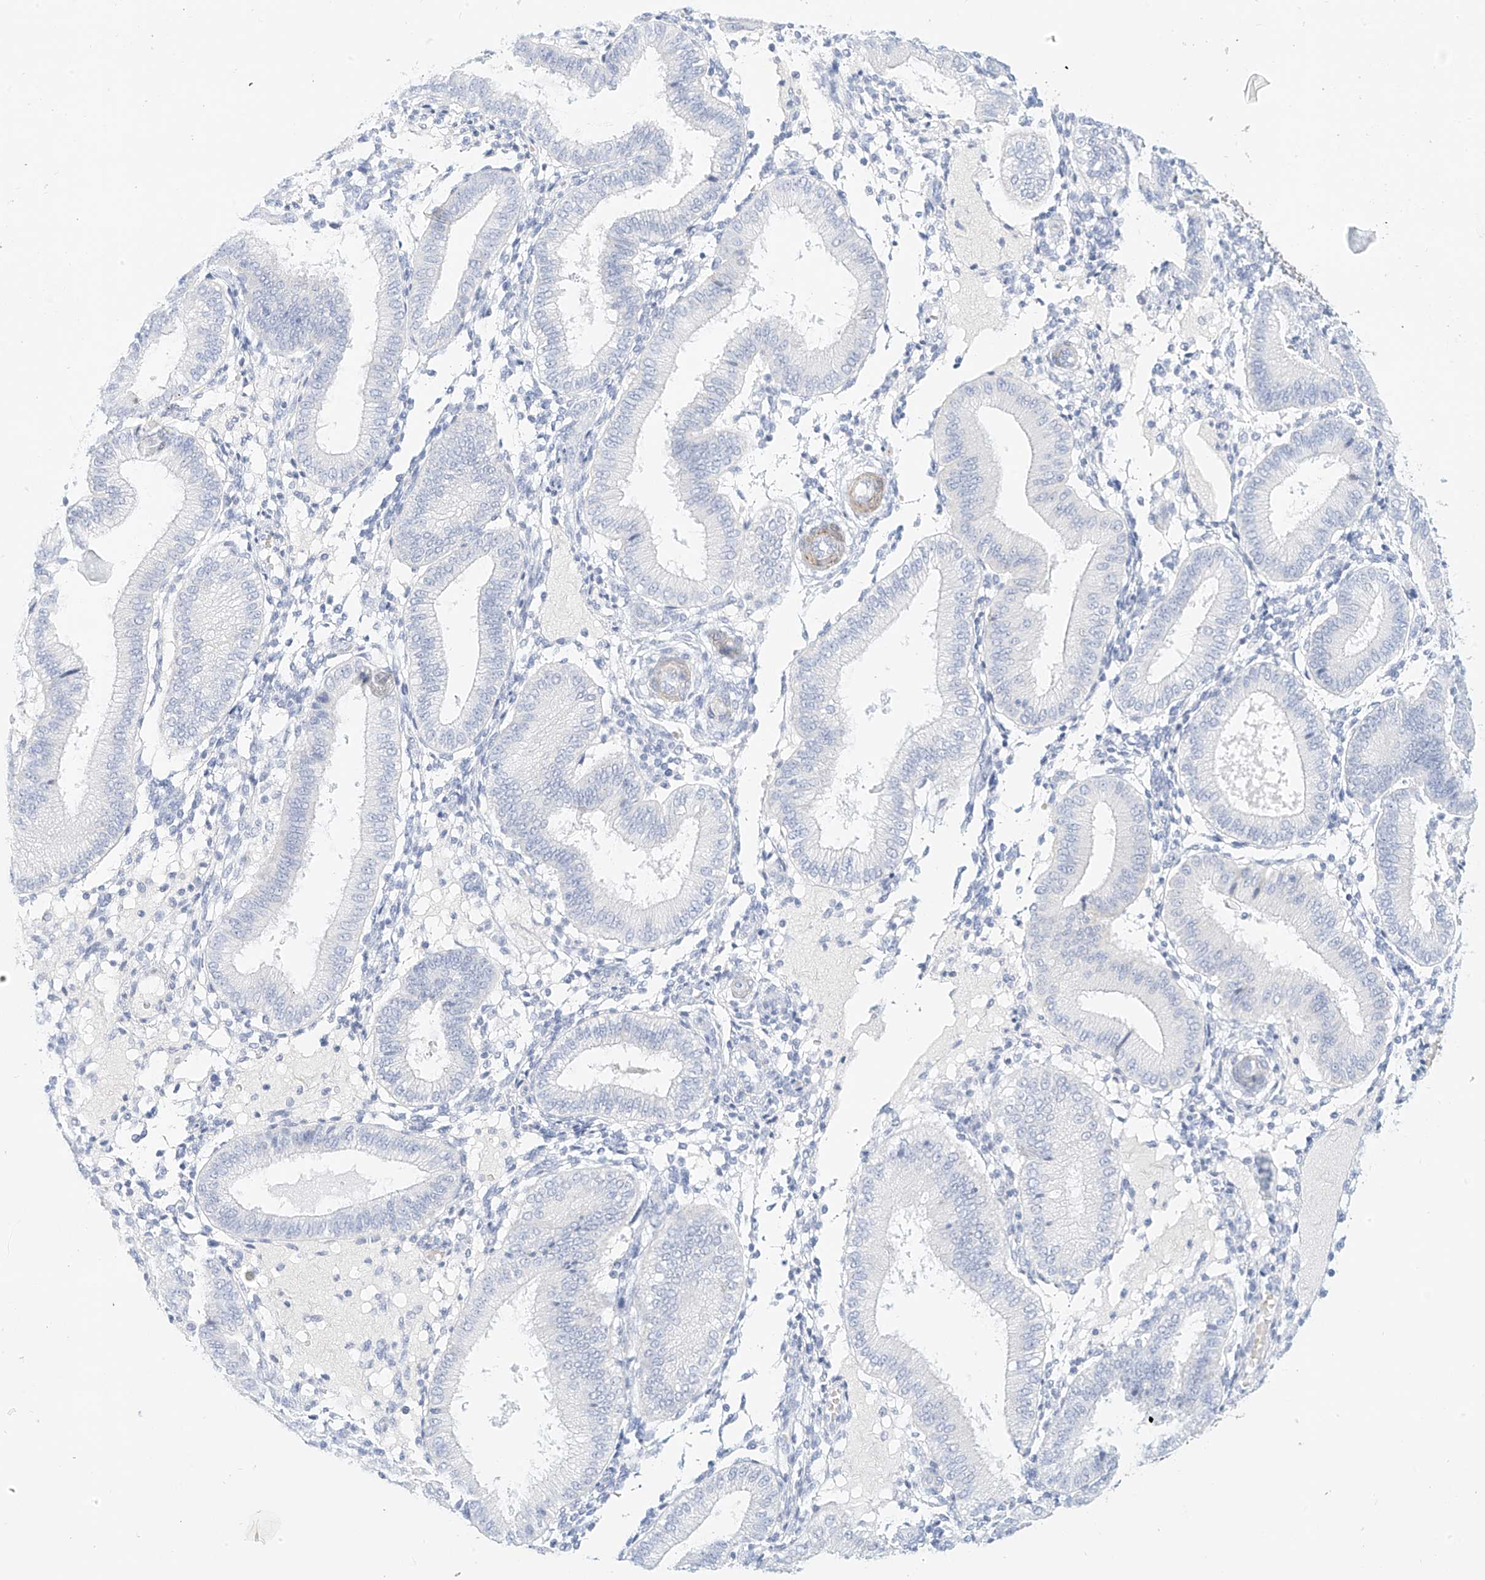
{"staining": {"intensity": "negative", "quantity": "none", "location": "none"}, "tissue": "endometrium", "cell_type": "Cells in endometrial stroma", "image_type": "normal", "snomed": [{"axis": "morphology", "description": "Normal tissue, NOS"}, {"axis": "topography", "description": "Endometrium"}], "caption": "Histopathology image shows no significant protein expression in cells in endometrial stroma of benign endometrium. (DAB immunohistochemistry (IHC) visualized using brightfield microscopy, high magnification).", "gene": "ST3GAL5", "patient": {"sex": "female", "age": 39}}